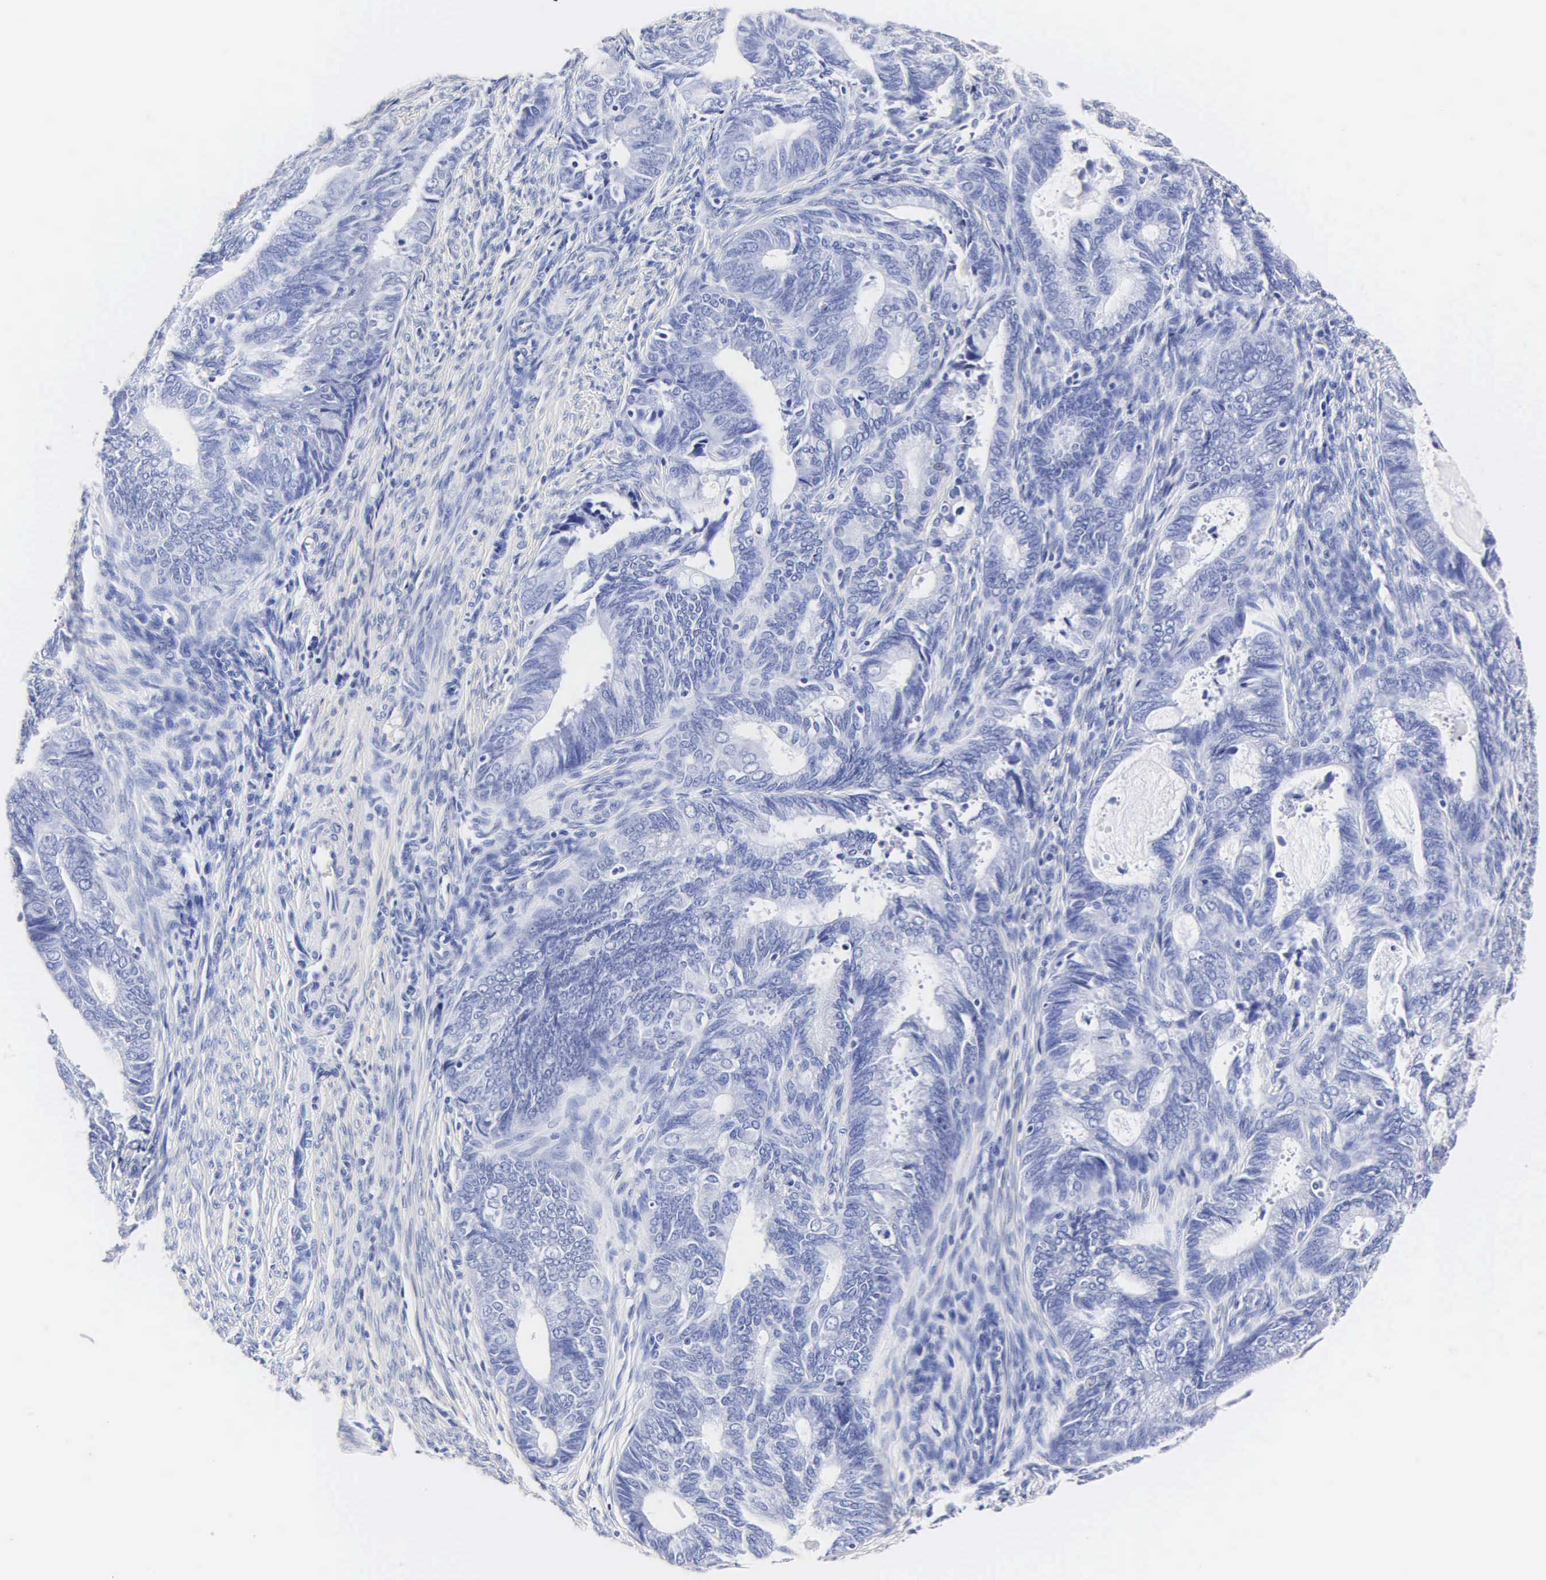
{"staining": {"intensity": "negative", "quantity": "none", "location": "none"}, "tissue": "endometrial cancer", "cell_type": "Tumor cells", "image_type": "cancer", "snomed": [{"axis": "morphology", "description": "Adenocarcinoma, NOS"}, {"axis": "topography", "description": "Endometrium"}], "caption": "This is an immunohistochemistry (IHC) image of endometrial cancer. There is no positivity in tumor cells.", "gene": "MB", "patient": {"sex": "female", "age": 63}}